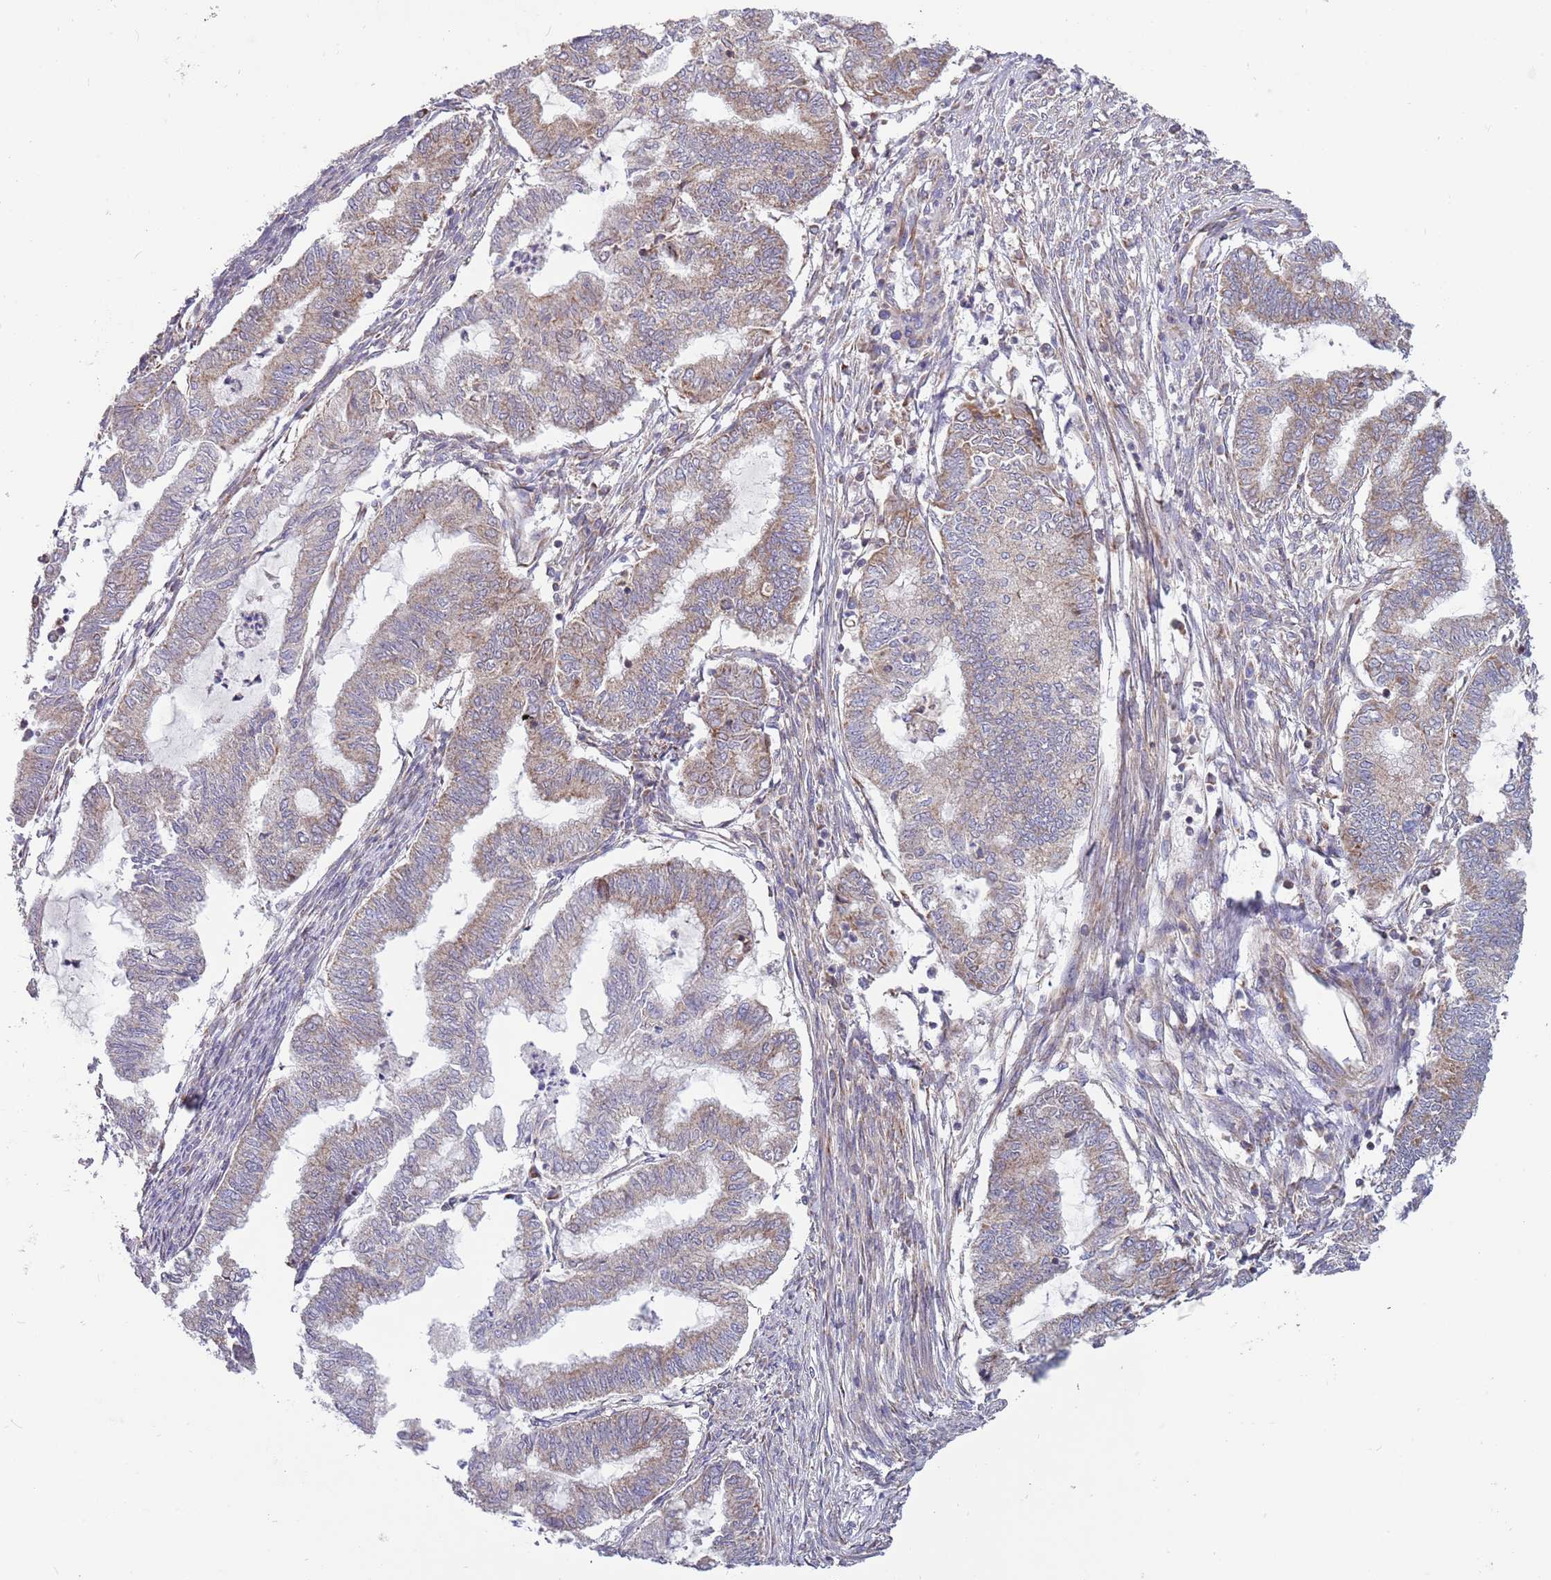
{"staining": {"intensity": "weak", "quantity": ">75%", "location": "cytoplasmic/membranous"}, "tissue": "endometrial cancer", "cell_type": "Tumor cells", "image_type": "cancer", "snomed": [{"axis": "morphology", "description": "Adenocarcinoma, NOS"}, {"axis": "topography", "description": "Endometrium"}], "caption": "Brown immunohistochemical staining in endometrial cancer (adenocarcinoma) reveals weak cytoplasmic/membranous expression in about >75% of tumor cells. (DAB = brown stain, brightfield microscopy at high magnification).", "gene": "IRS4", "patient": {"sex": "female", "age": 79}}